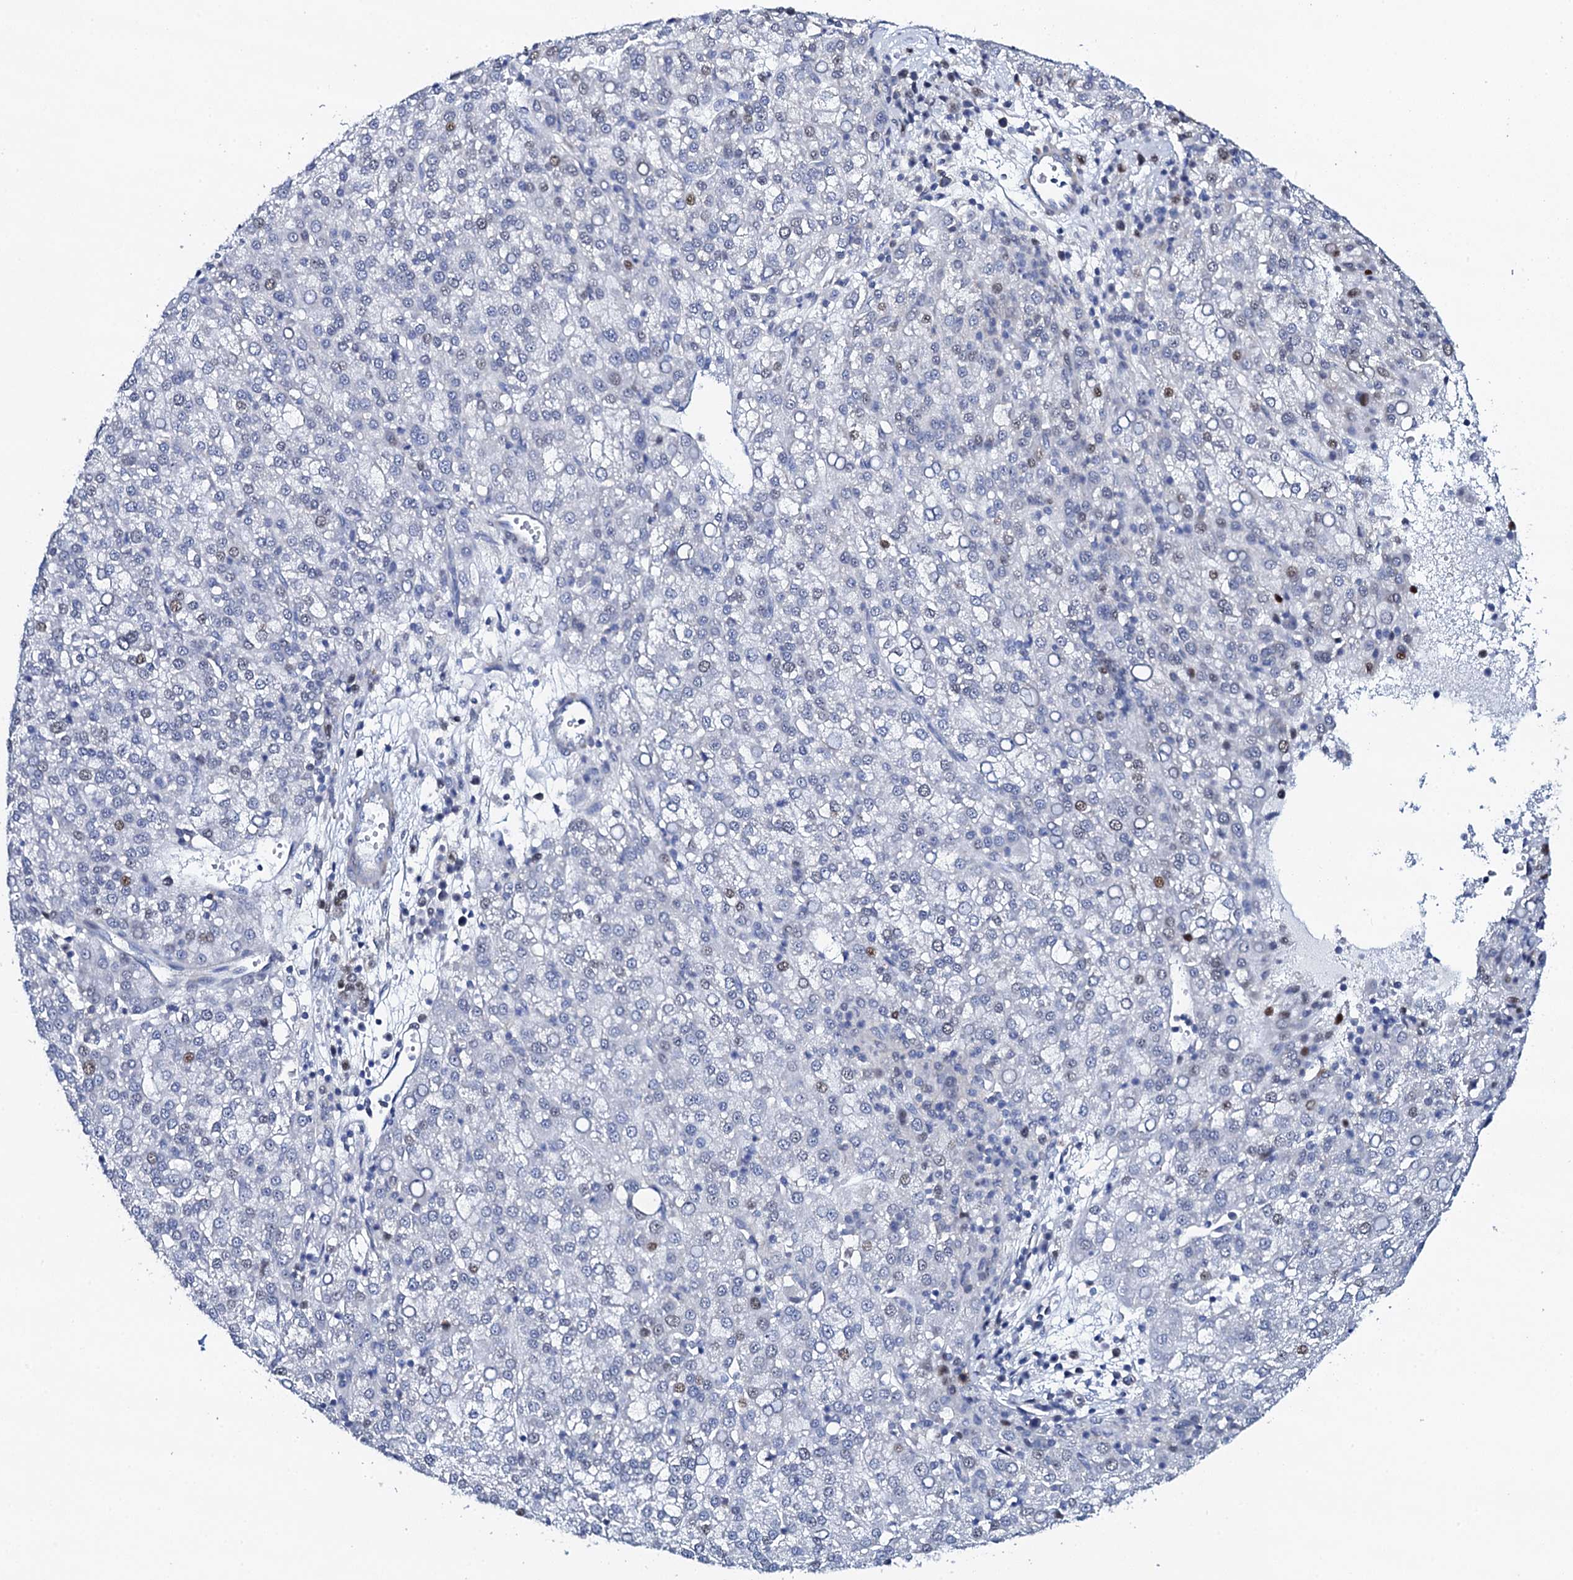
{"staining": {"intensity": "weak", "quantity": "<25%", "location": "nuclear"}, "tissue": "liver cancer", "cell_type": "Tumor cells", "image_type": "cancer", "snomed": [{"axis": "morphology", "description": "Carcinoma, Hepatocellular, NOS"}, {"axis": "topography", "description": "Liver"}], "caption": "This is a photomicrograph of immunohistochemistry (IHC) staining of liver cancer, which shows no staining in tumor cells.", "gene": "NUDT13", "patient": {"sex": "female", "age": 58}}